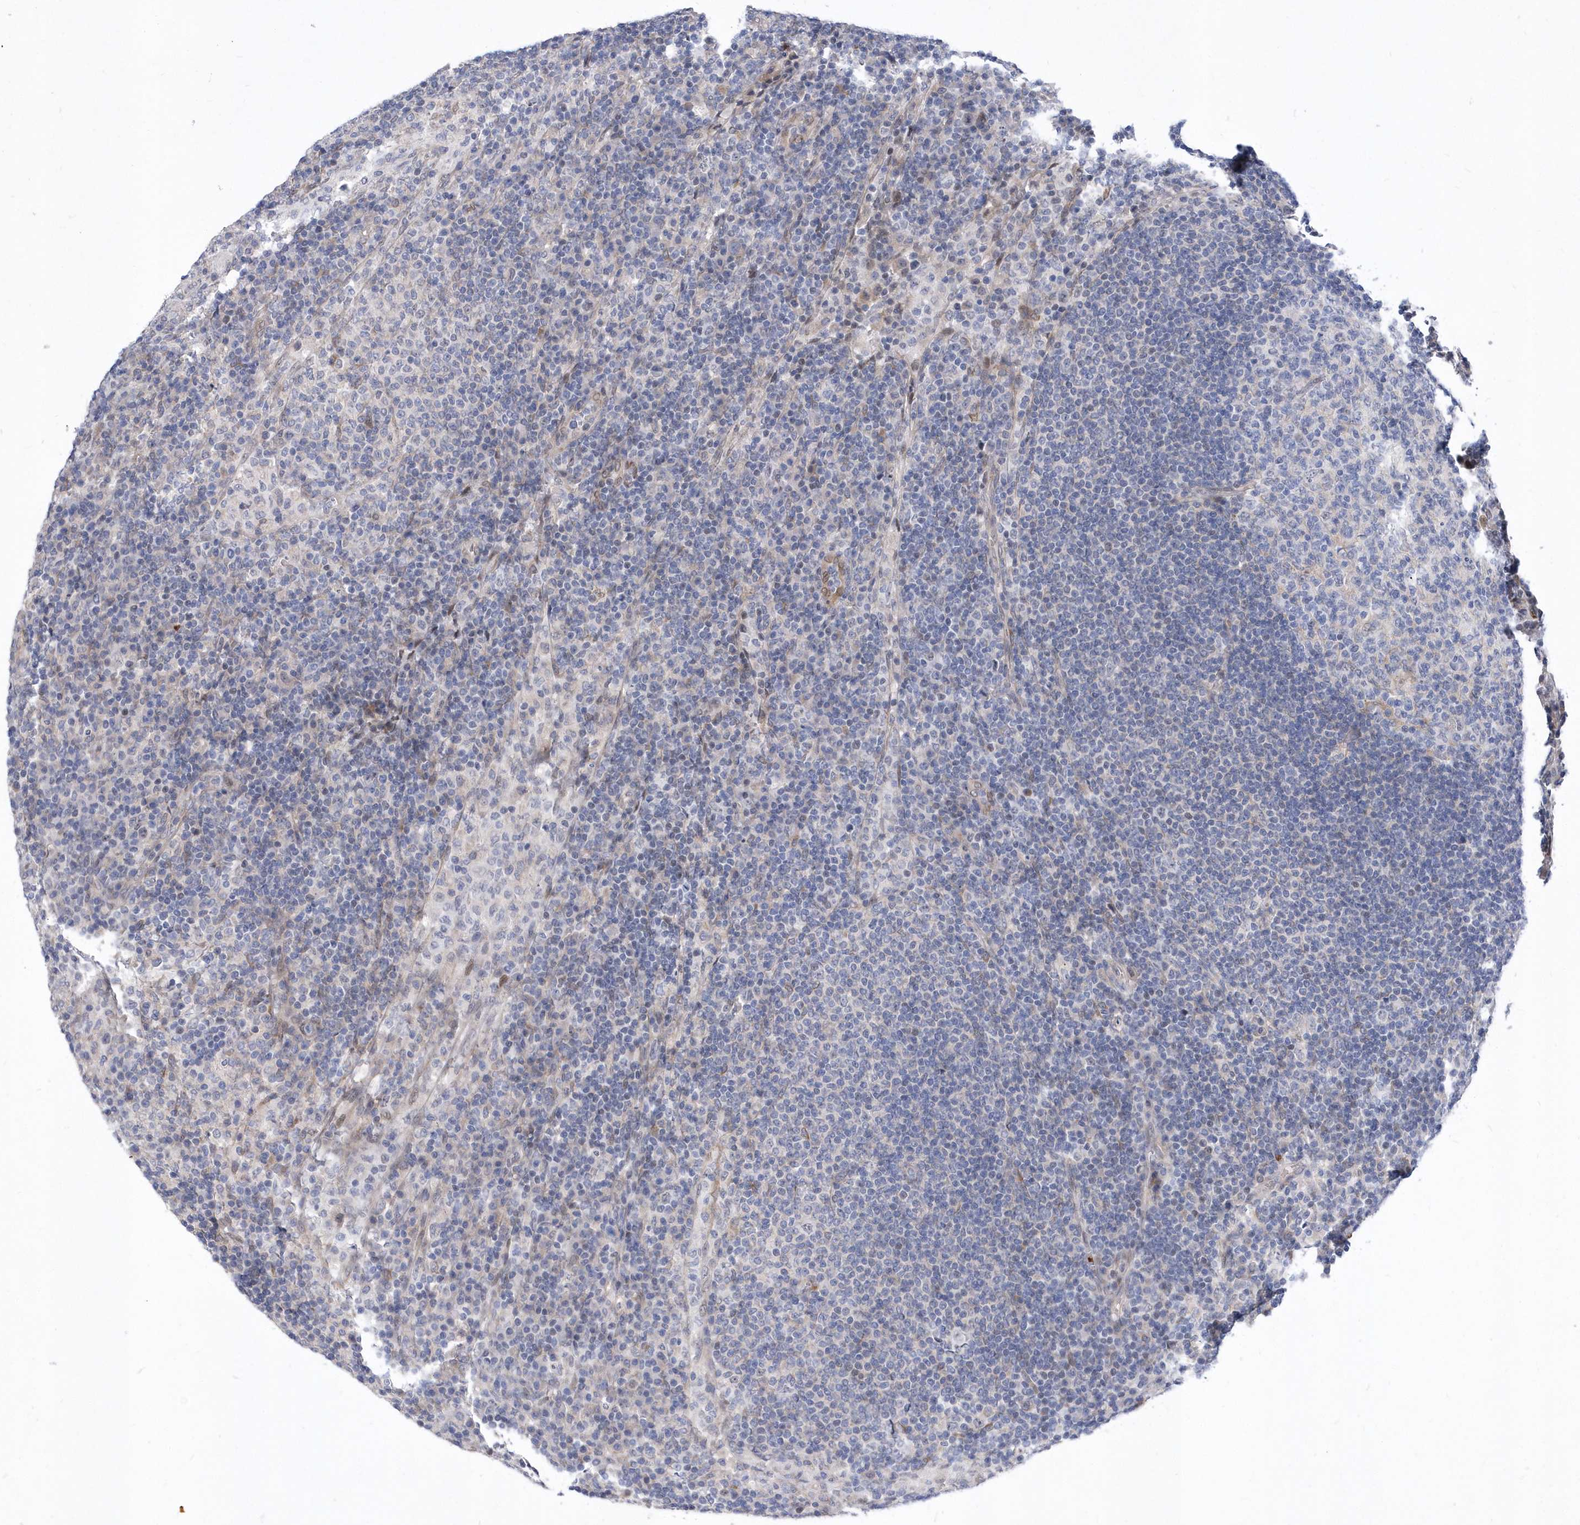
{"staining": {"intensity": "negative", "quantity": "none", "location": "none"}, "tissue": "lymph node", "cell_type": "Germinal center cells", "image_type": "normal", "snomed": [{"axis": "morphology", "description": "Normal tissue, NOS"}, {"axis": "topography", "description": "Lymph node"}], "caption": "Lymph node stained for a protein using immunohistochemistry reveals no expression germinal center cells.", "gene": "ZNF875", "patient": {"sex": "female", "age": 53}}